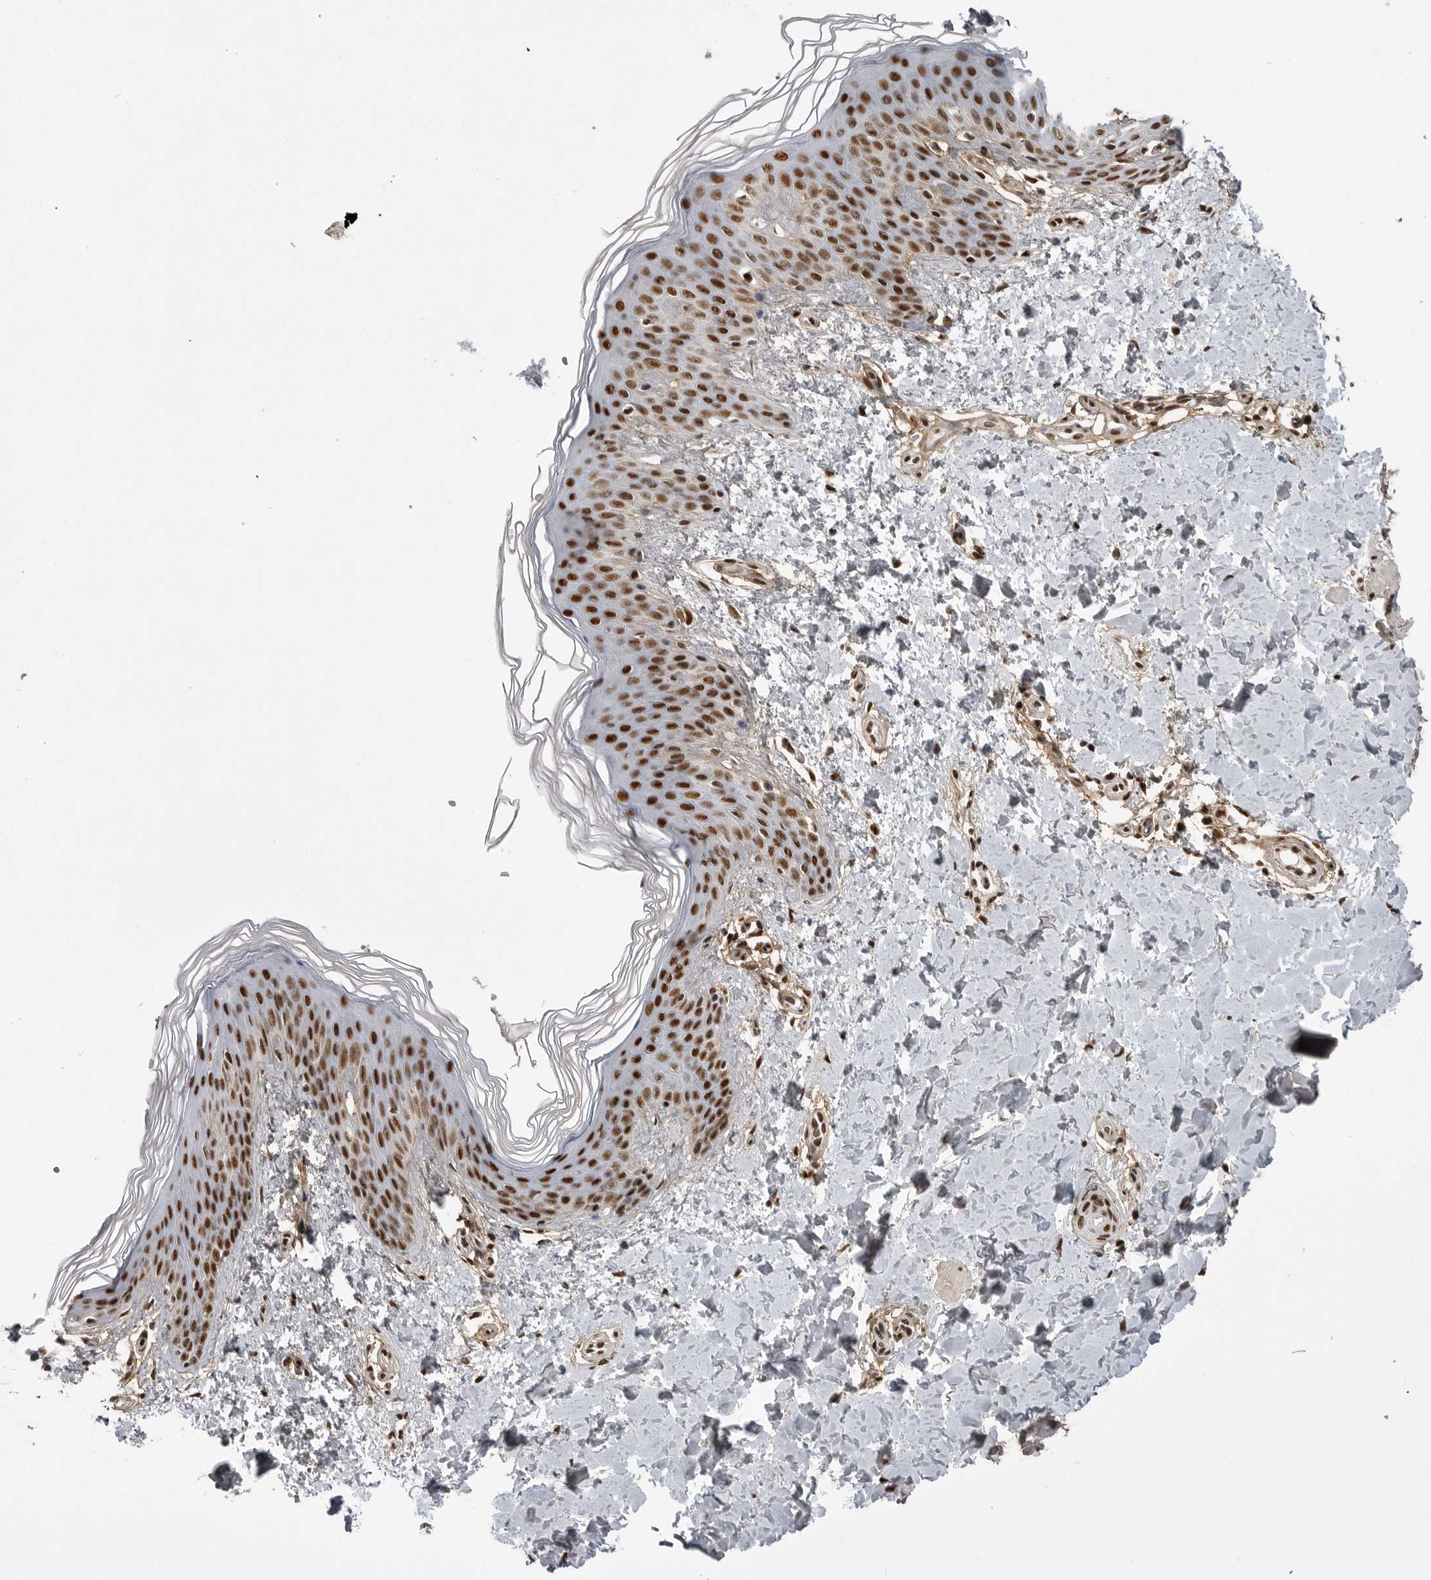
{"staining": {"intensity": "moderate", "quantity": ">75%", "location": "nuclear"}, "tissue": "skin", "cell_type": "Fibroblasts", "image_type": "normal", "snomed": [{"axis": "morphology", "description": "Normal tissue, NOS"}, {"axis": "morphology", "description": "Neoplasm, benign, NOS"}, {"axis": "topography", "description": "Skin"}, {"axis": "topography", "description": "Soft tissue"}], "caption": "High-power microscopy captured an immunohistochemistry image of normal skin, revealing moderate nuclear staining in about >75% of fibroblasts.", "gene": "PPP1R8", "patient": {"sex": "male", "age": 26}}